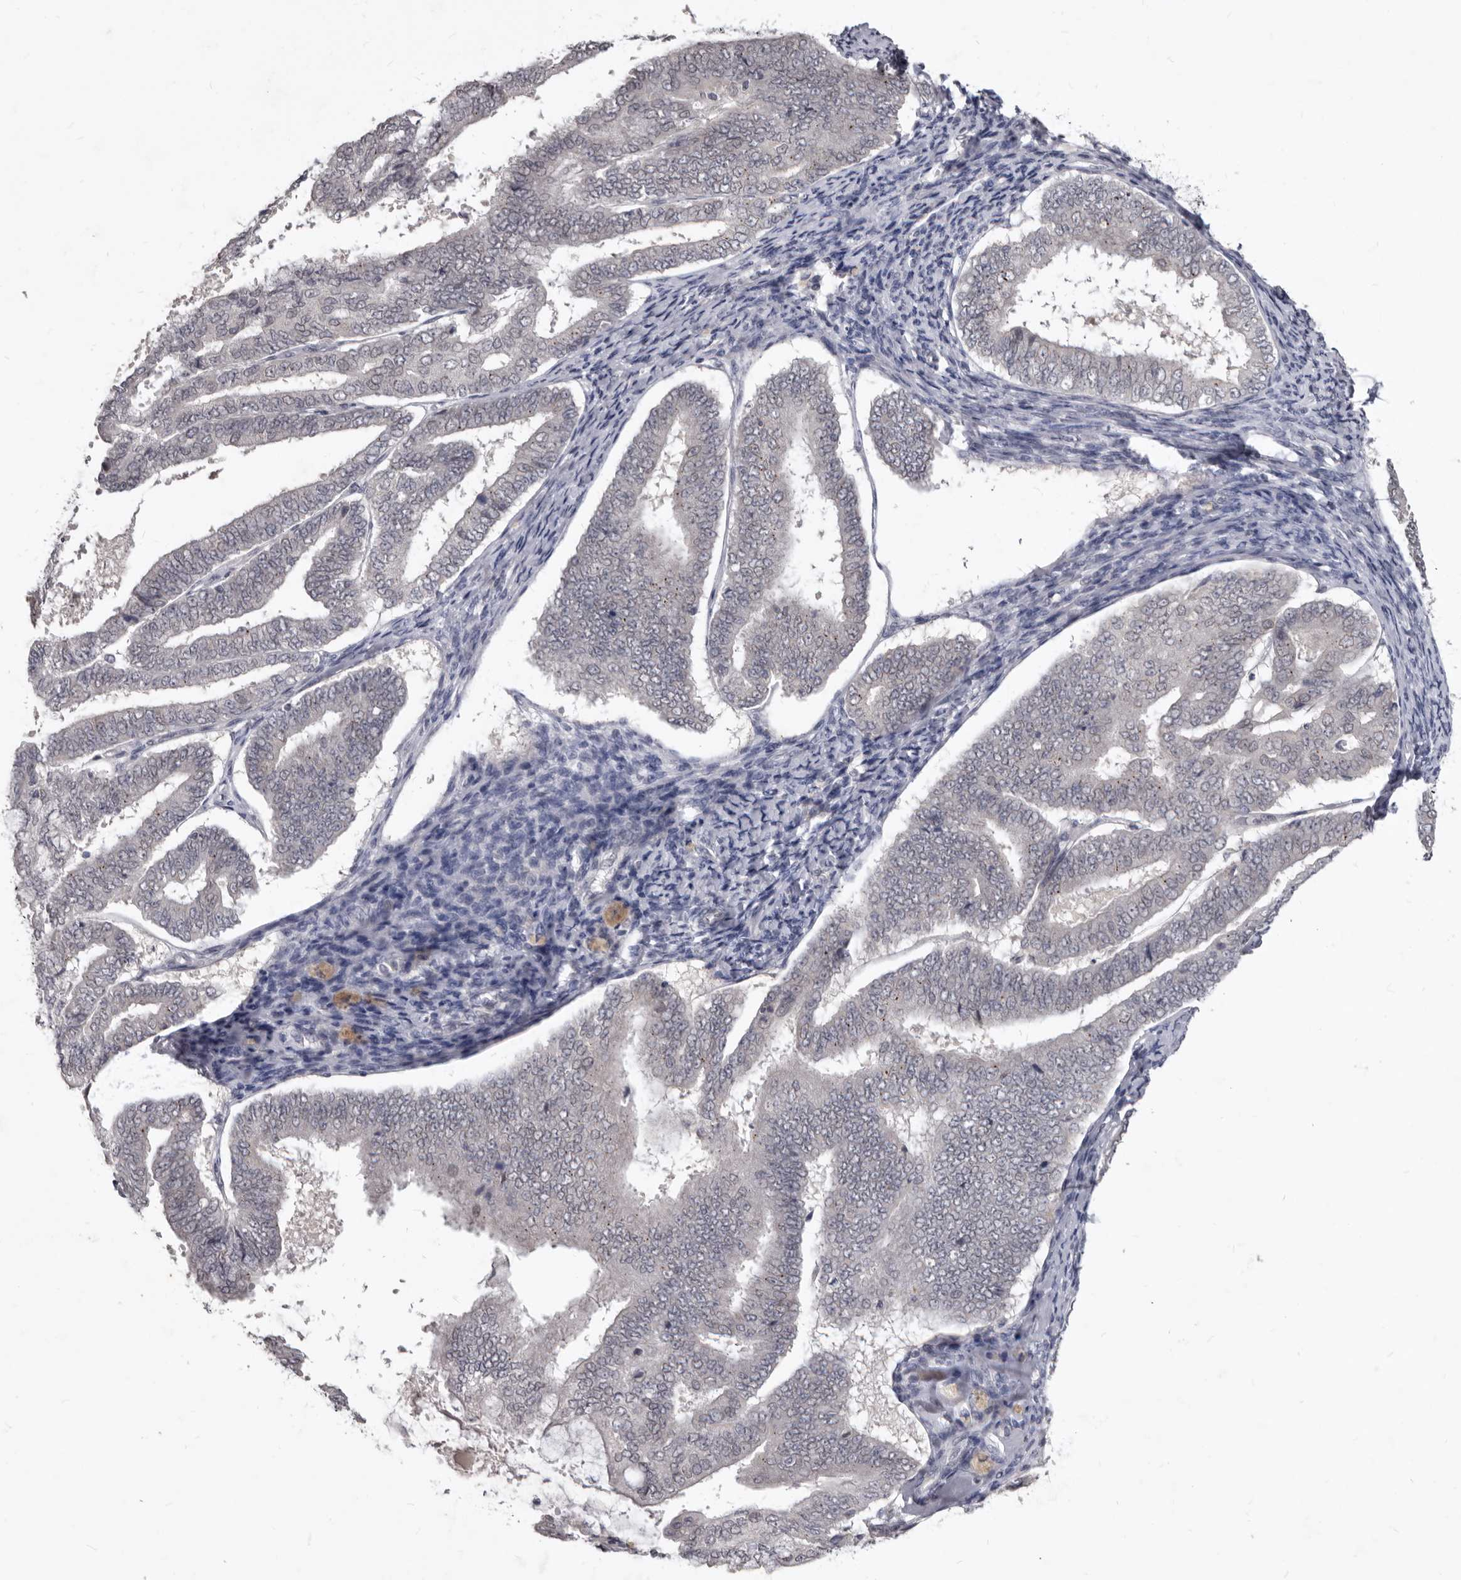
{"staining": {"intensity": "negative", "quantity": "none", "location": "none"}, "tissue": "endometrial cancer", "cell_type": "Tumor cells", "image_type": "cancer", "snomed": [{"axis": "morphology", "description": "Adenocarcinoma, NOS"}, {"axis": "topography", "description": "Endometrium"}], "caption": "The immunohistochemistry image has no significant expression in tumor cells of endometrial adenocarcinoma tissue.", "gene": "SULT1E1", "patient": {"sex": "female", "age": 63}}